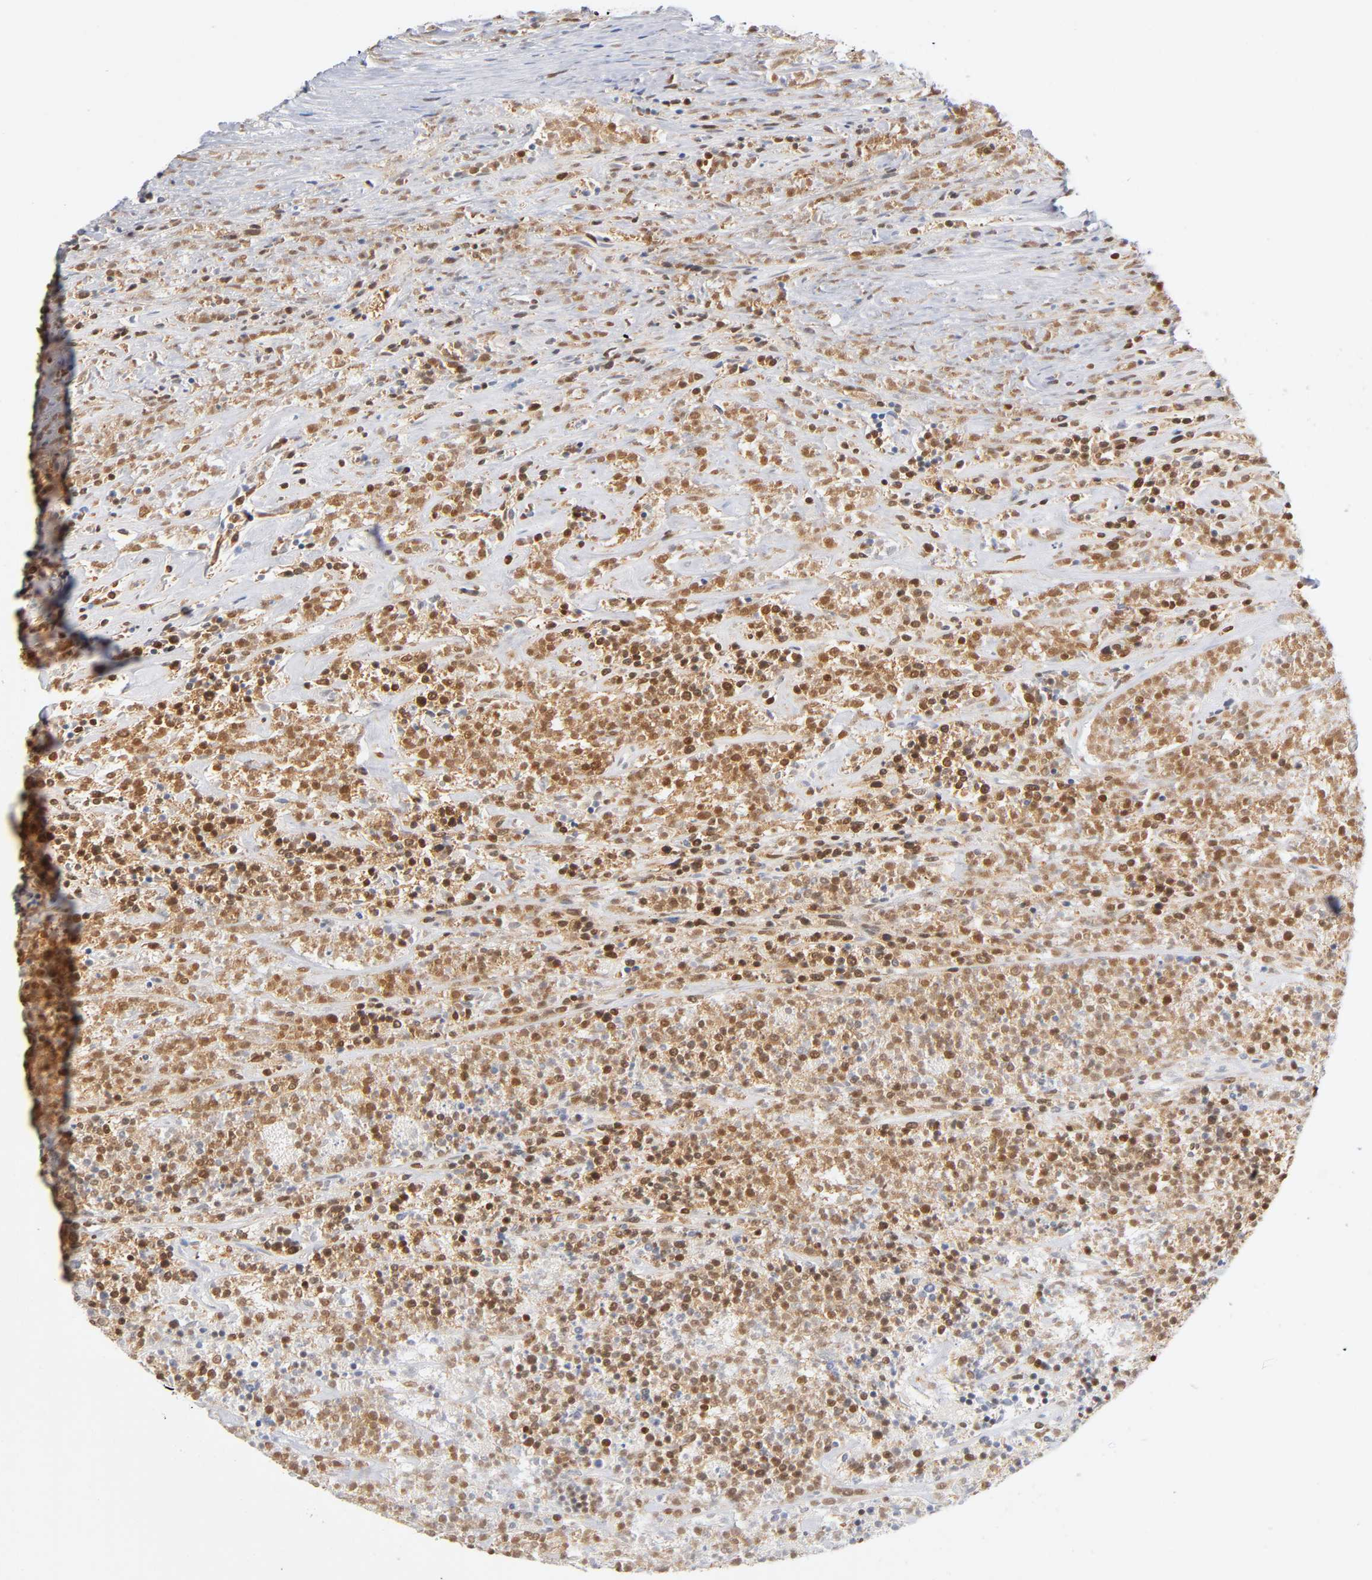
{"staining": {"intensity": "moderate", "quantity": ">75%", "location": "nuclear"}, "tissue": "lymphoma", "cell_type": "Tumor cells", "image_type": "cancer", "snomed": [{"axis": "morphology", "description": "Malignant lymphoma, non-Hodgkin's type, High grade"}, {"axis": "topography", "description": "Lymph node"}], "caption": "A brown stain highlights moderate nuclear expression of a protein in human lymphoma tumor cells.", "gene": "ILKAP", "patient": {"sex": "female", "age": 73}}